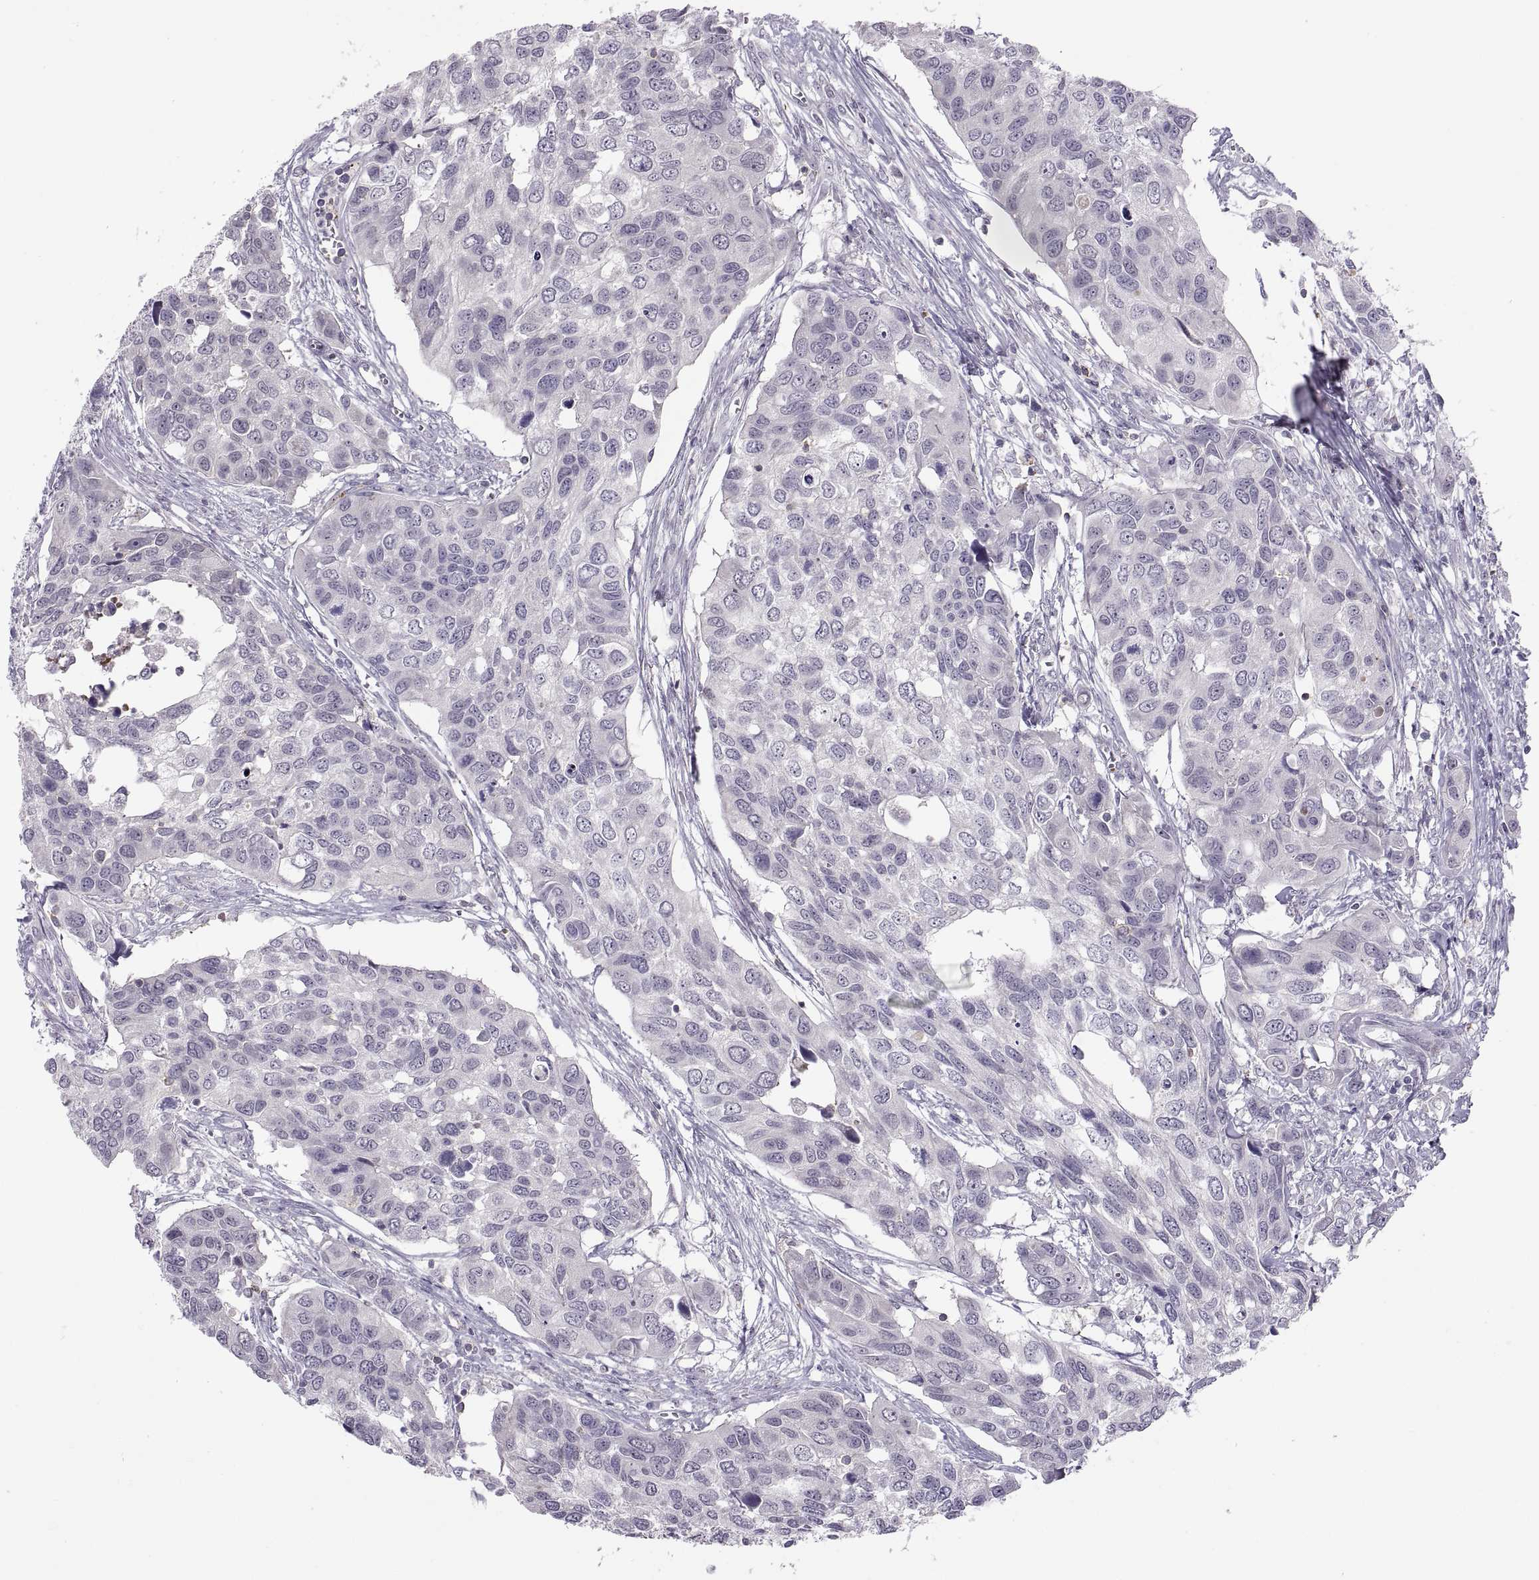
{"staining": {"intensity": "negative", "quantity": "none", "location": "none"}, "tissue": "urothelial cancer", "cell_type": "Tumor cells", "image_type": "cancer", "snomed": [{"axis": "morphology", "description": "Urothelial carcinoma, High grade"}, {"axis": "topography", "description": "Urinary bladder"}], "caption": "Tumor cells show no significant positivity in high-grade urothelial carcinoma.", "gene": "TTC21A", "patient": {"sex": "male", "age": 60}}